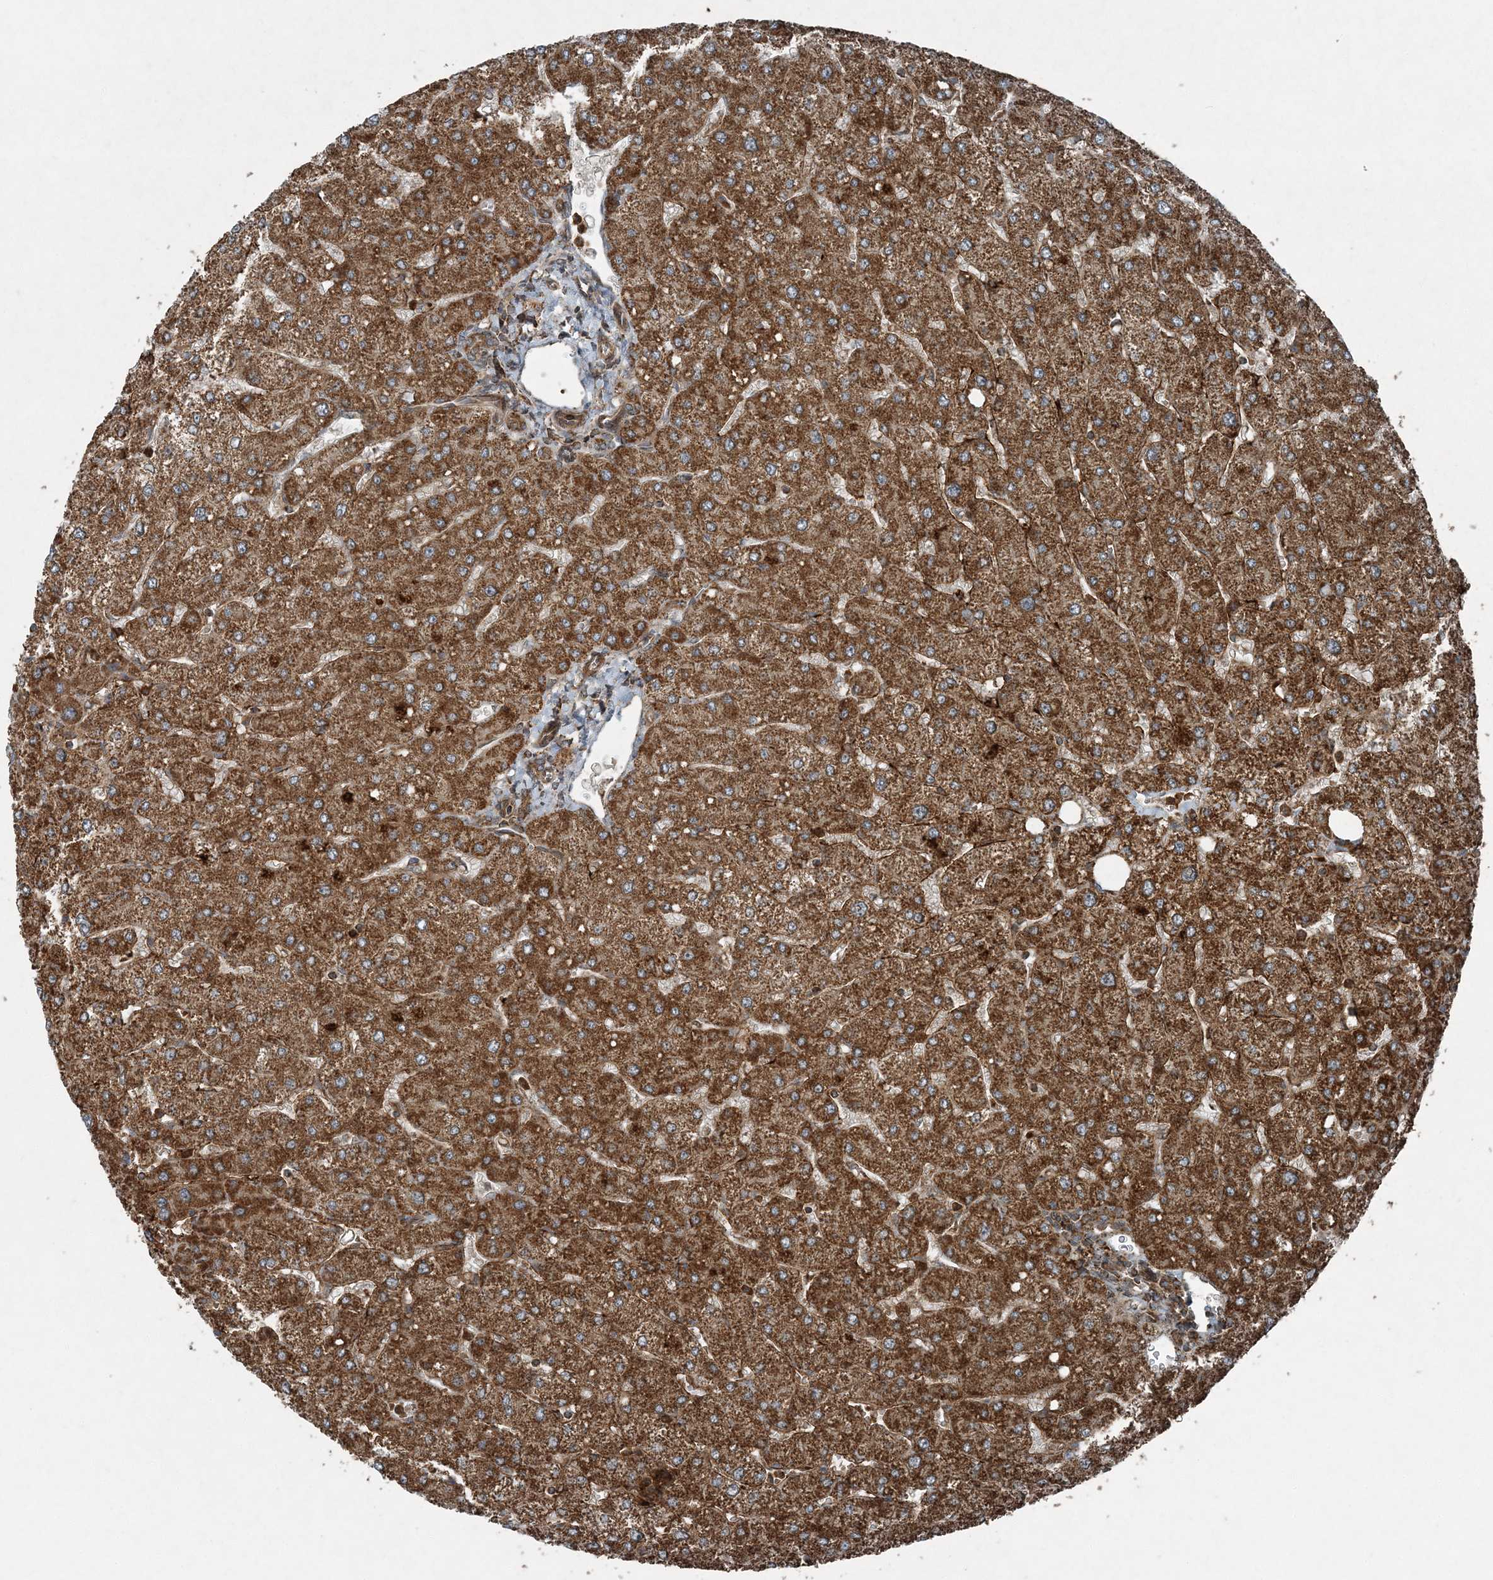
{"staining": {"intensity": "moderate", "quantity": ">75%", "location": "cytoplasmic/membranous"}, "tissue": "liver", "cell_type": "Cholangiocytes", "image_type": "normal", "snomed": [{"axis": "morphology", "description": "Normal tissue, NOS"}, {"axis": "topography", "description": "Liver"}], "caption": "Brown immunohistochemical staining in benign liver exhibits moderate cytoplasmic/membranous positivity in approximately >75% of cholangiocytes. (brown staining indicates protein expression, while blue staining denotes nuclei).", "gene": "COPS7B", "patient": {"sex": "male", "age": 55}}